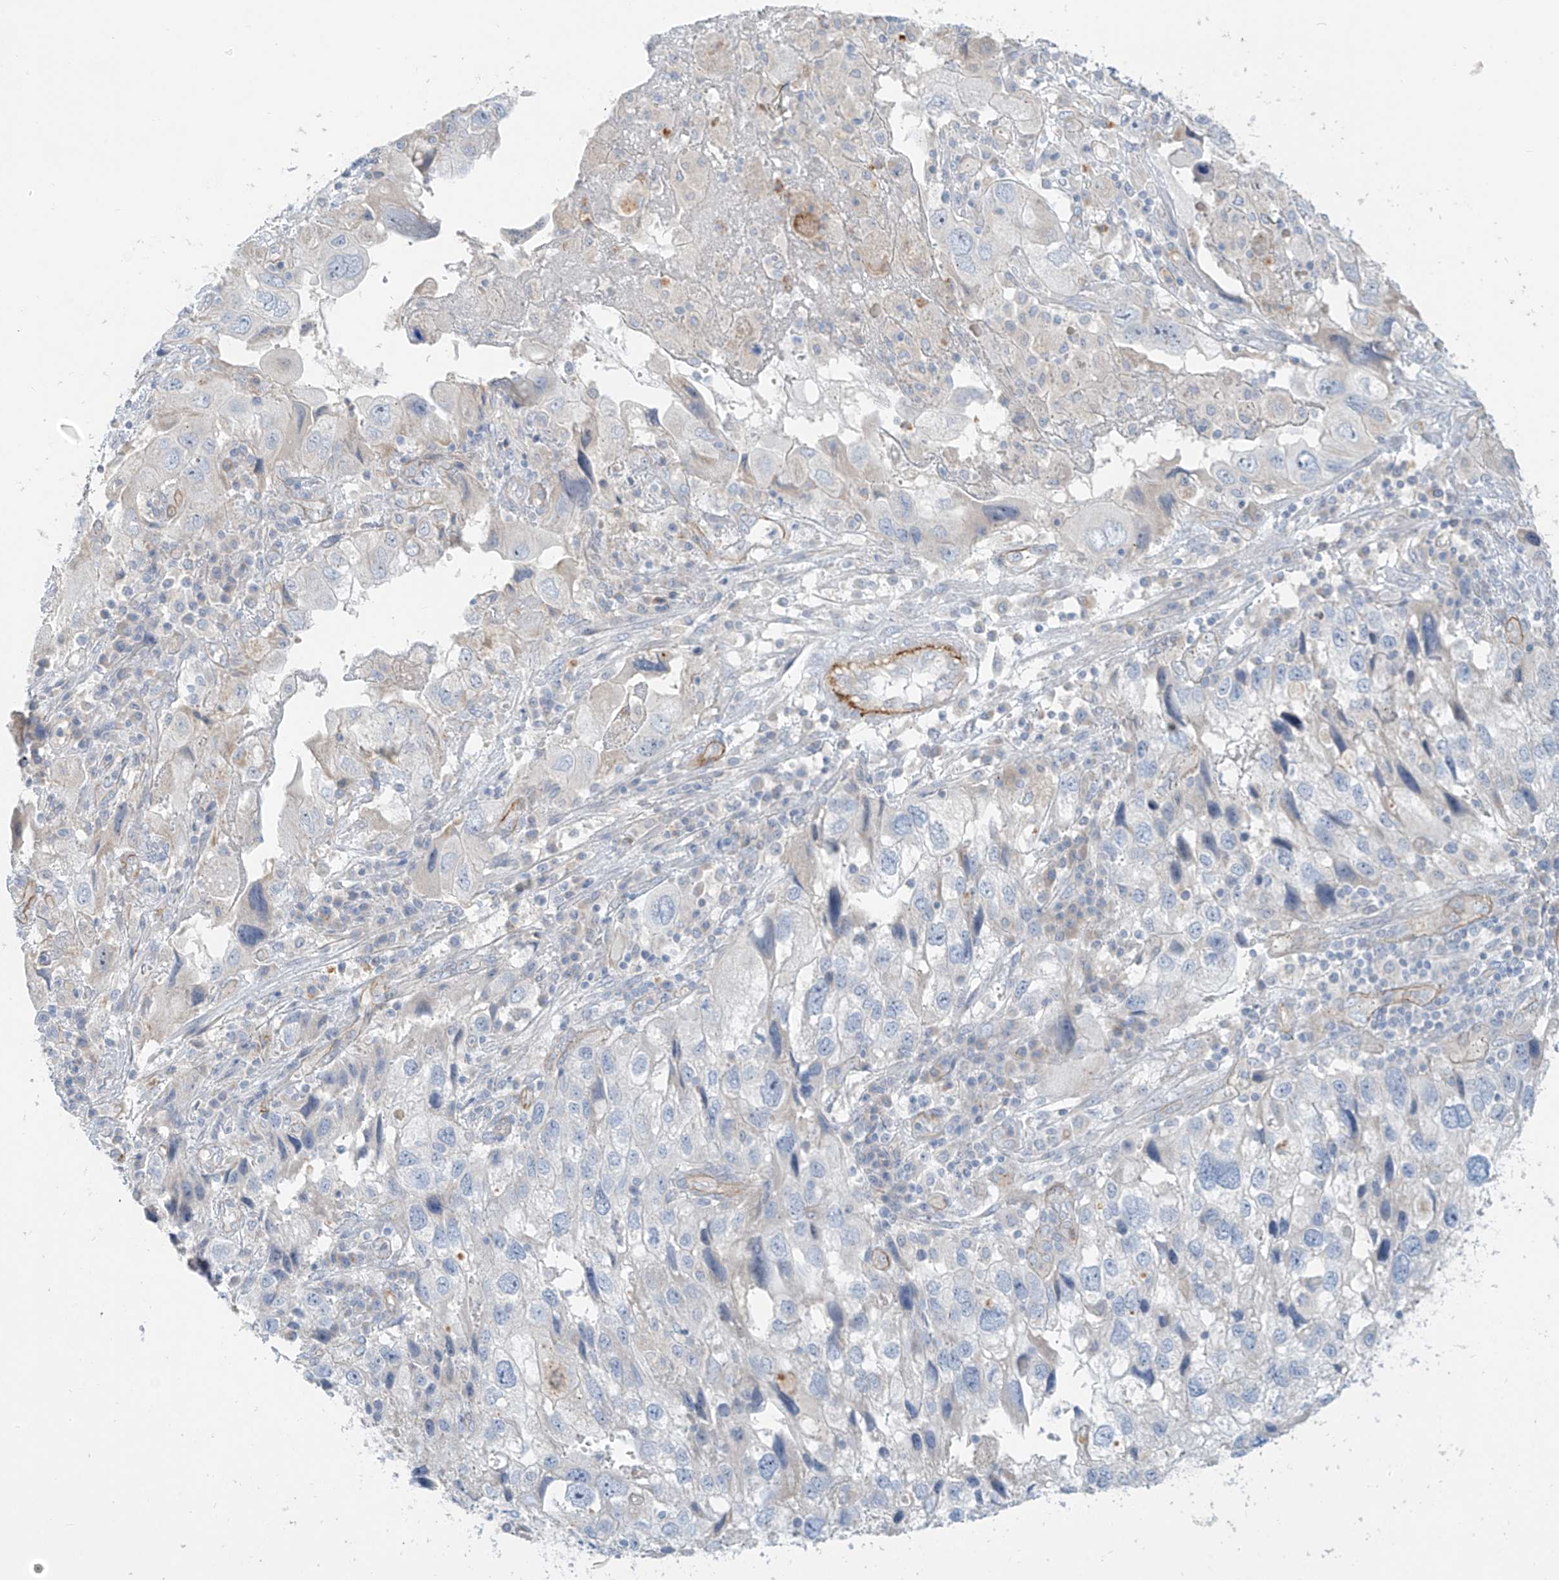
{"staining": {"intensity": "negative", "quantity": "none", "location": "none"}, "tissue": "endometrial cancer", "cell_type": "Tumor cells", "image_type": "cancer", "snomed": [{"axis": "morphology", "description": "Adenocarcinoma, NOS"}, {"axis": "topography", "description": "Endometrium"}], "caption": "The histopathology image exhibits no significant positivity in tumor cells of endometrial cancer (adenocarcinoma).", "gene": "C2orf42", "patient": {"sex": "female", "age": 49}}